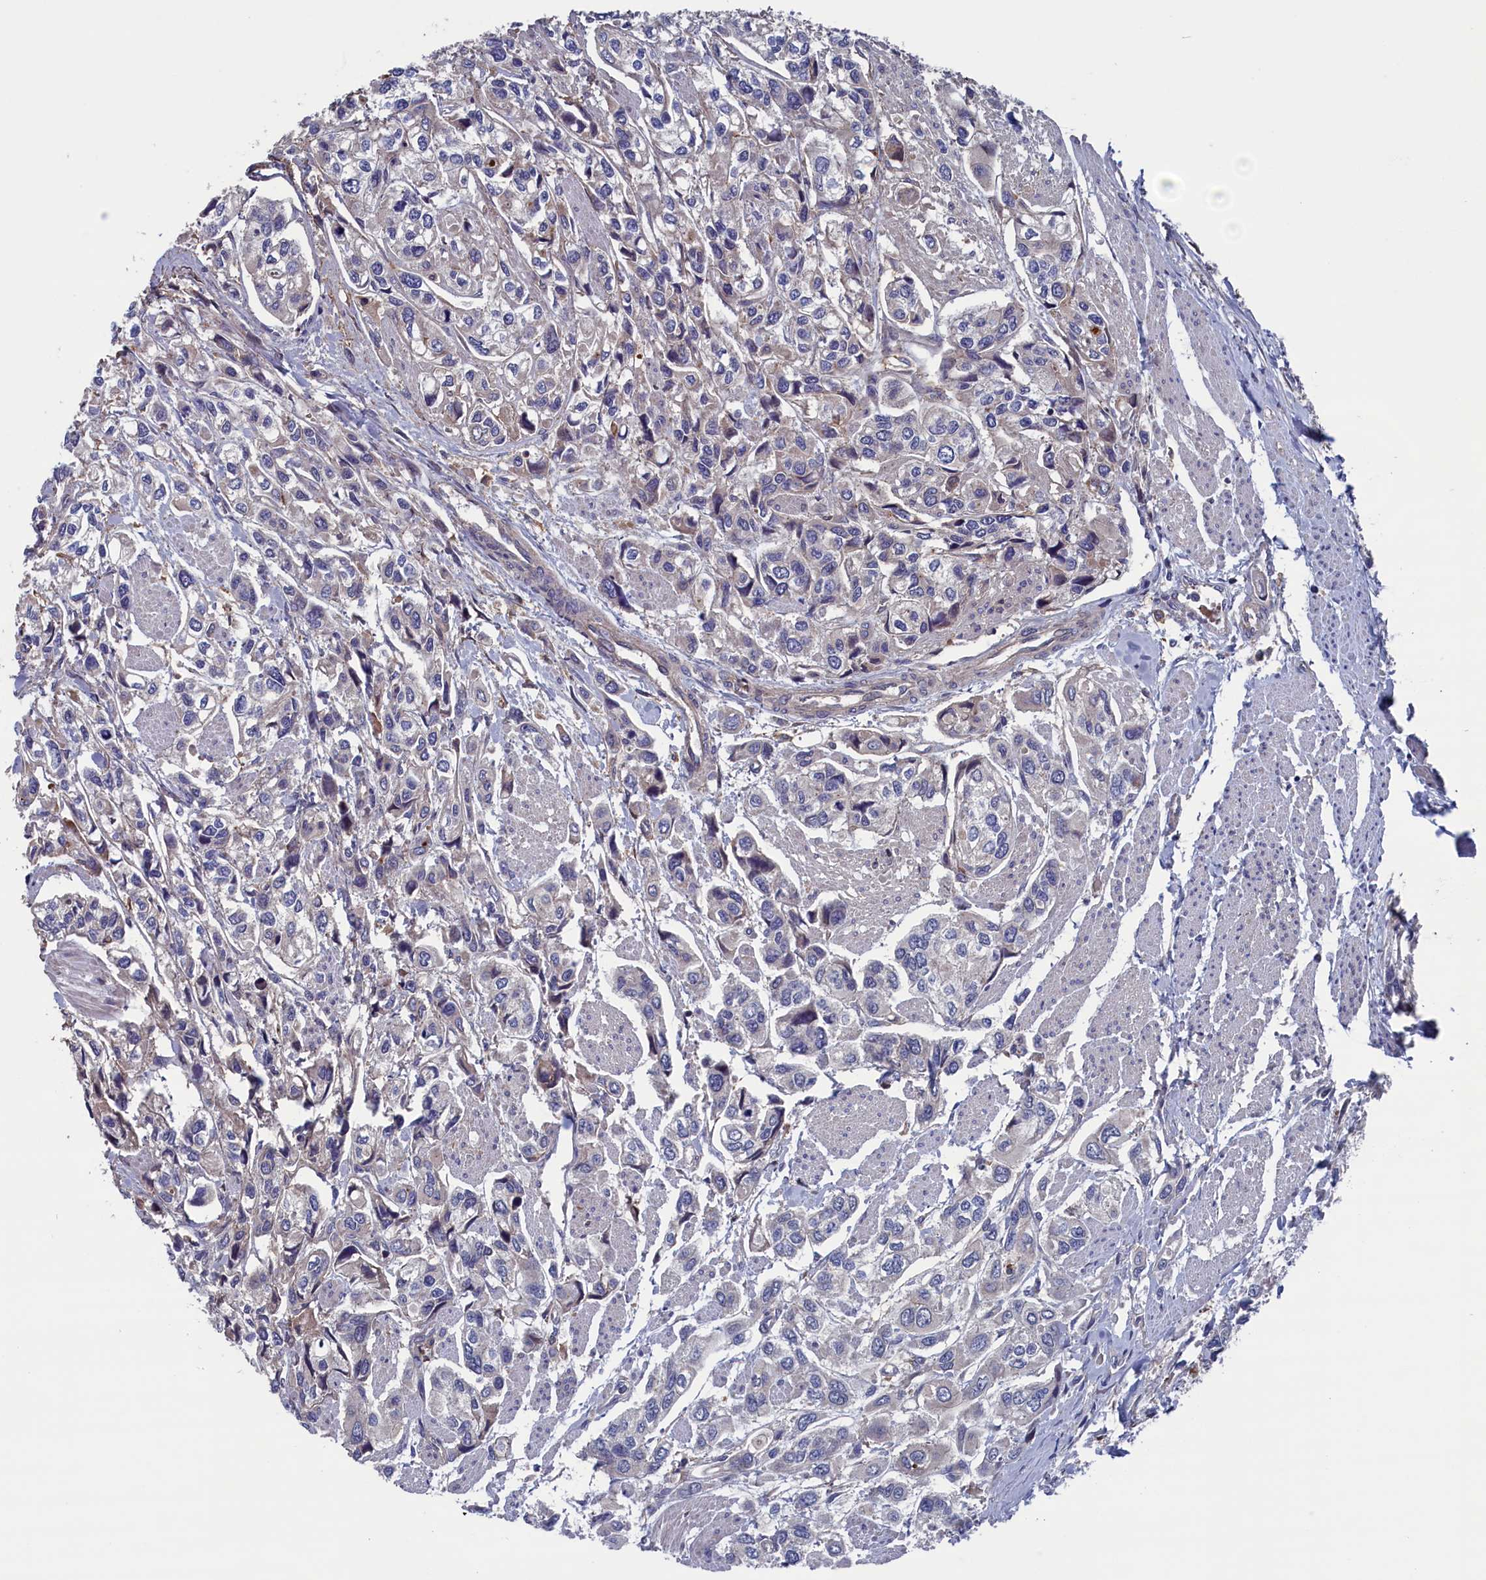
{"staining": {"intensity": "negative", "quantity": "none", "location": "none"}, "tissue": "urothelial cancer", "cell_type": "Tumor cells", "image_type": "cancer", "snomed": [{"axis": "morphology", "description": "Urothelial carcinoma, High grade"}, {"axis": "topography", "description": "Urinary bladder"}], "caption": "Immunohistochemistry image of neoplastic tissue: human urothelial carcinoma (high-grade) stained with DAB (3,3'-diaminobenzidine) shows no significant protein expression in tumor cells.", "gene": "SPATA13", "patient": {"sex": "male", "age": 67}}